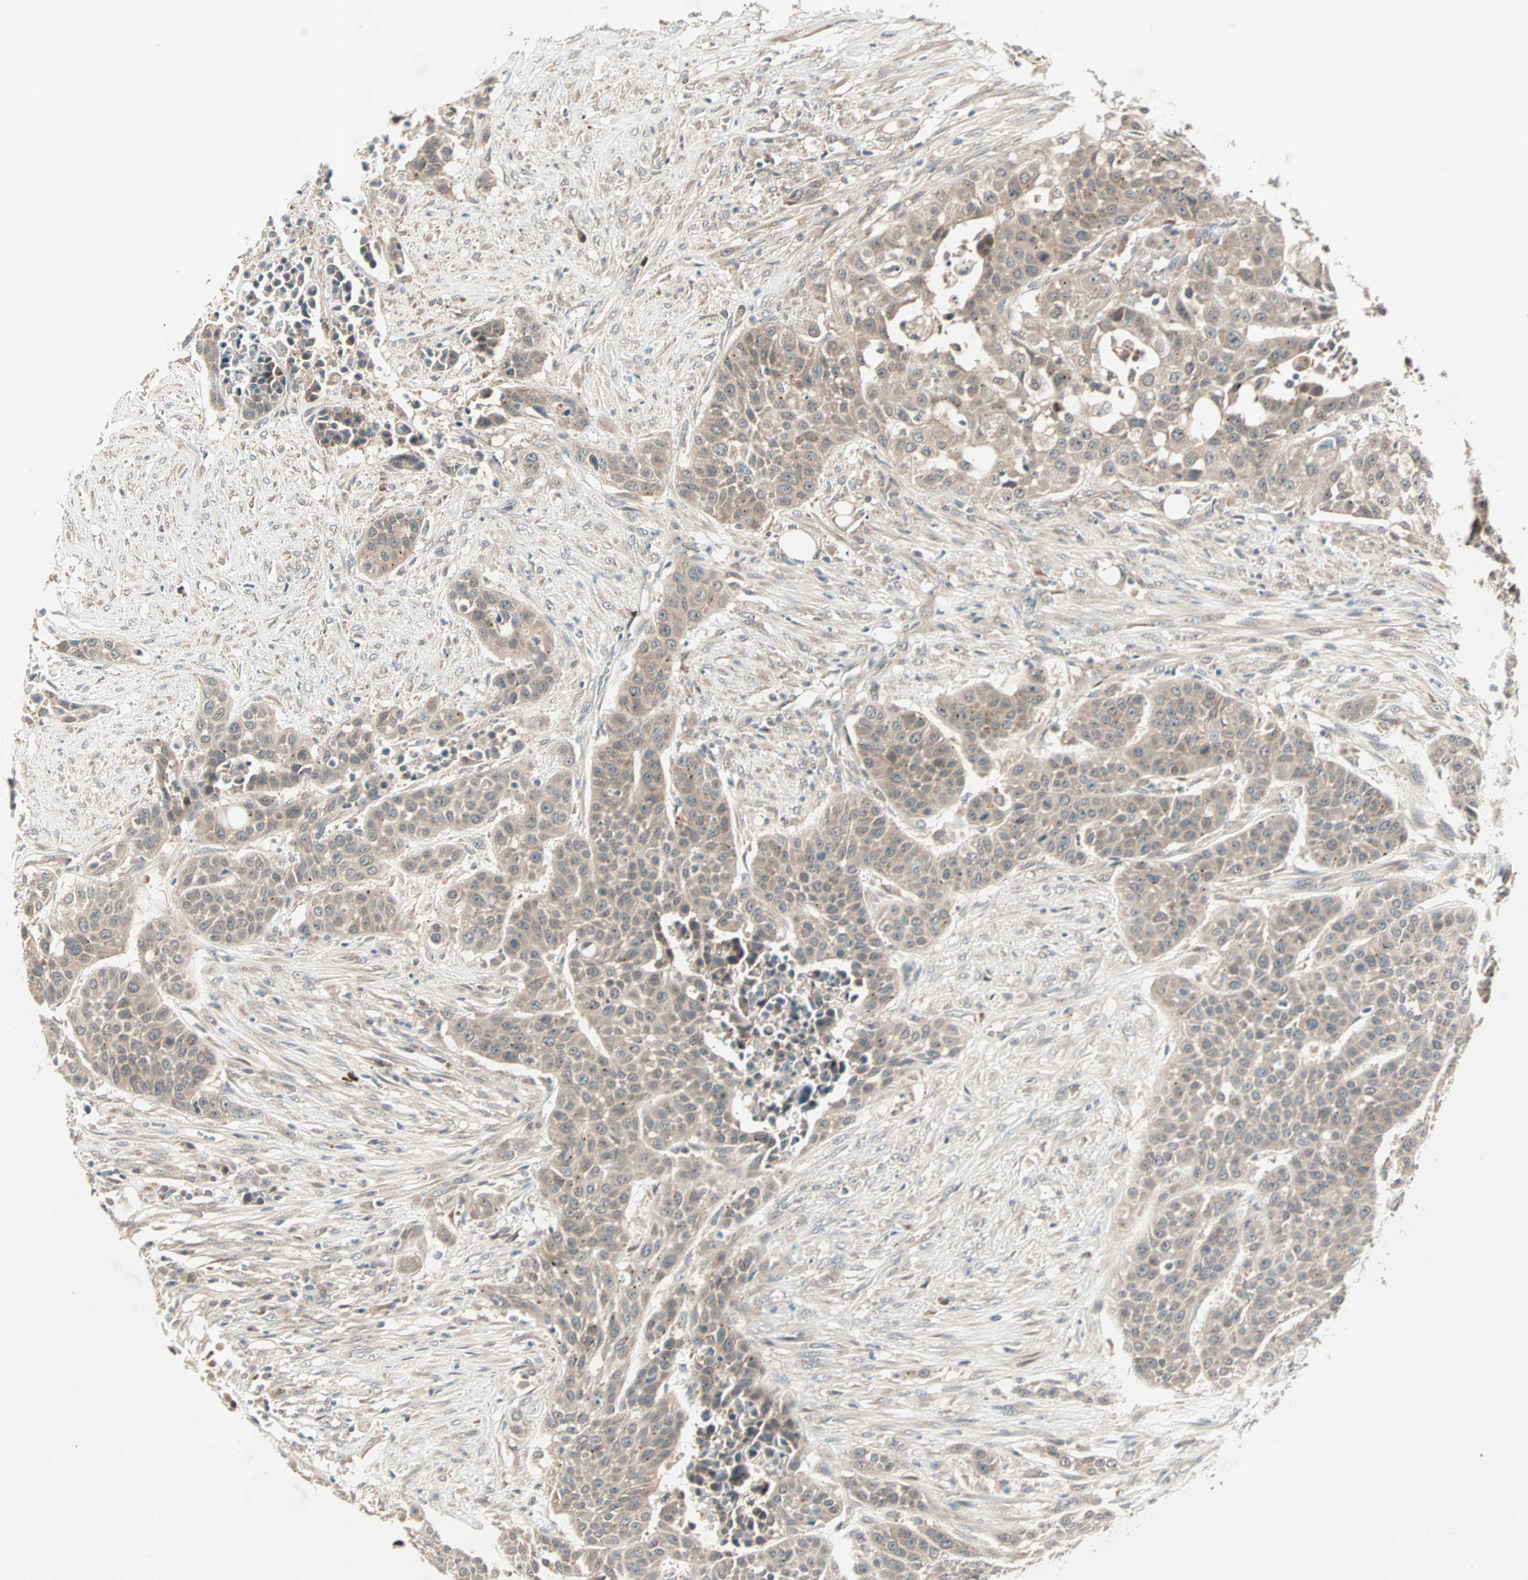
{"staining": {"intensity": "weak", "quantity": ">75%", "location": "cytoplasmic/membranous"}, "tissue": "urothelial cancer", "cell_type": "Tumor cells", "image_type": "cancer", "snomed": [{"axis": "morphology", "description": "Urothelial carcinoma, High grade"}, {"axis": "topography", "description": "Urinary bladder"}], "caption": "Weak cytoplasmic/membranous expression is present in about >75% of tumor cells in urothelial cancer.", "gene": "PGBD1", "patient": {"sex": "male", "age": 74}}